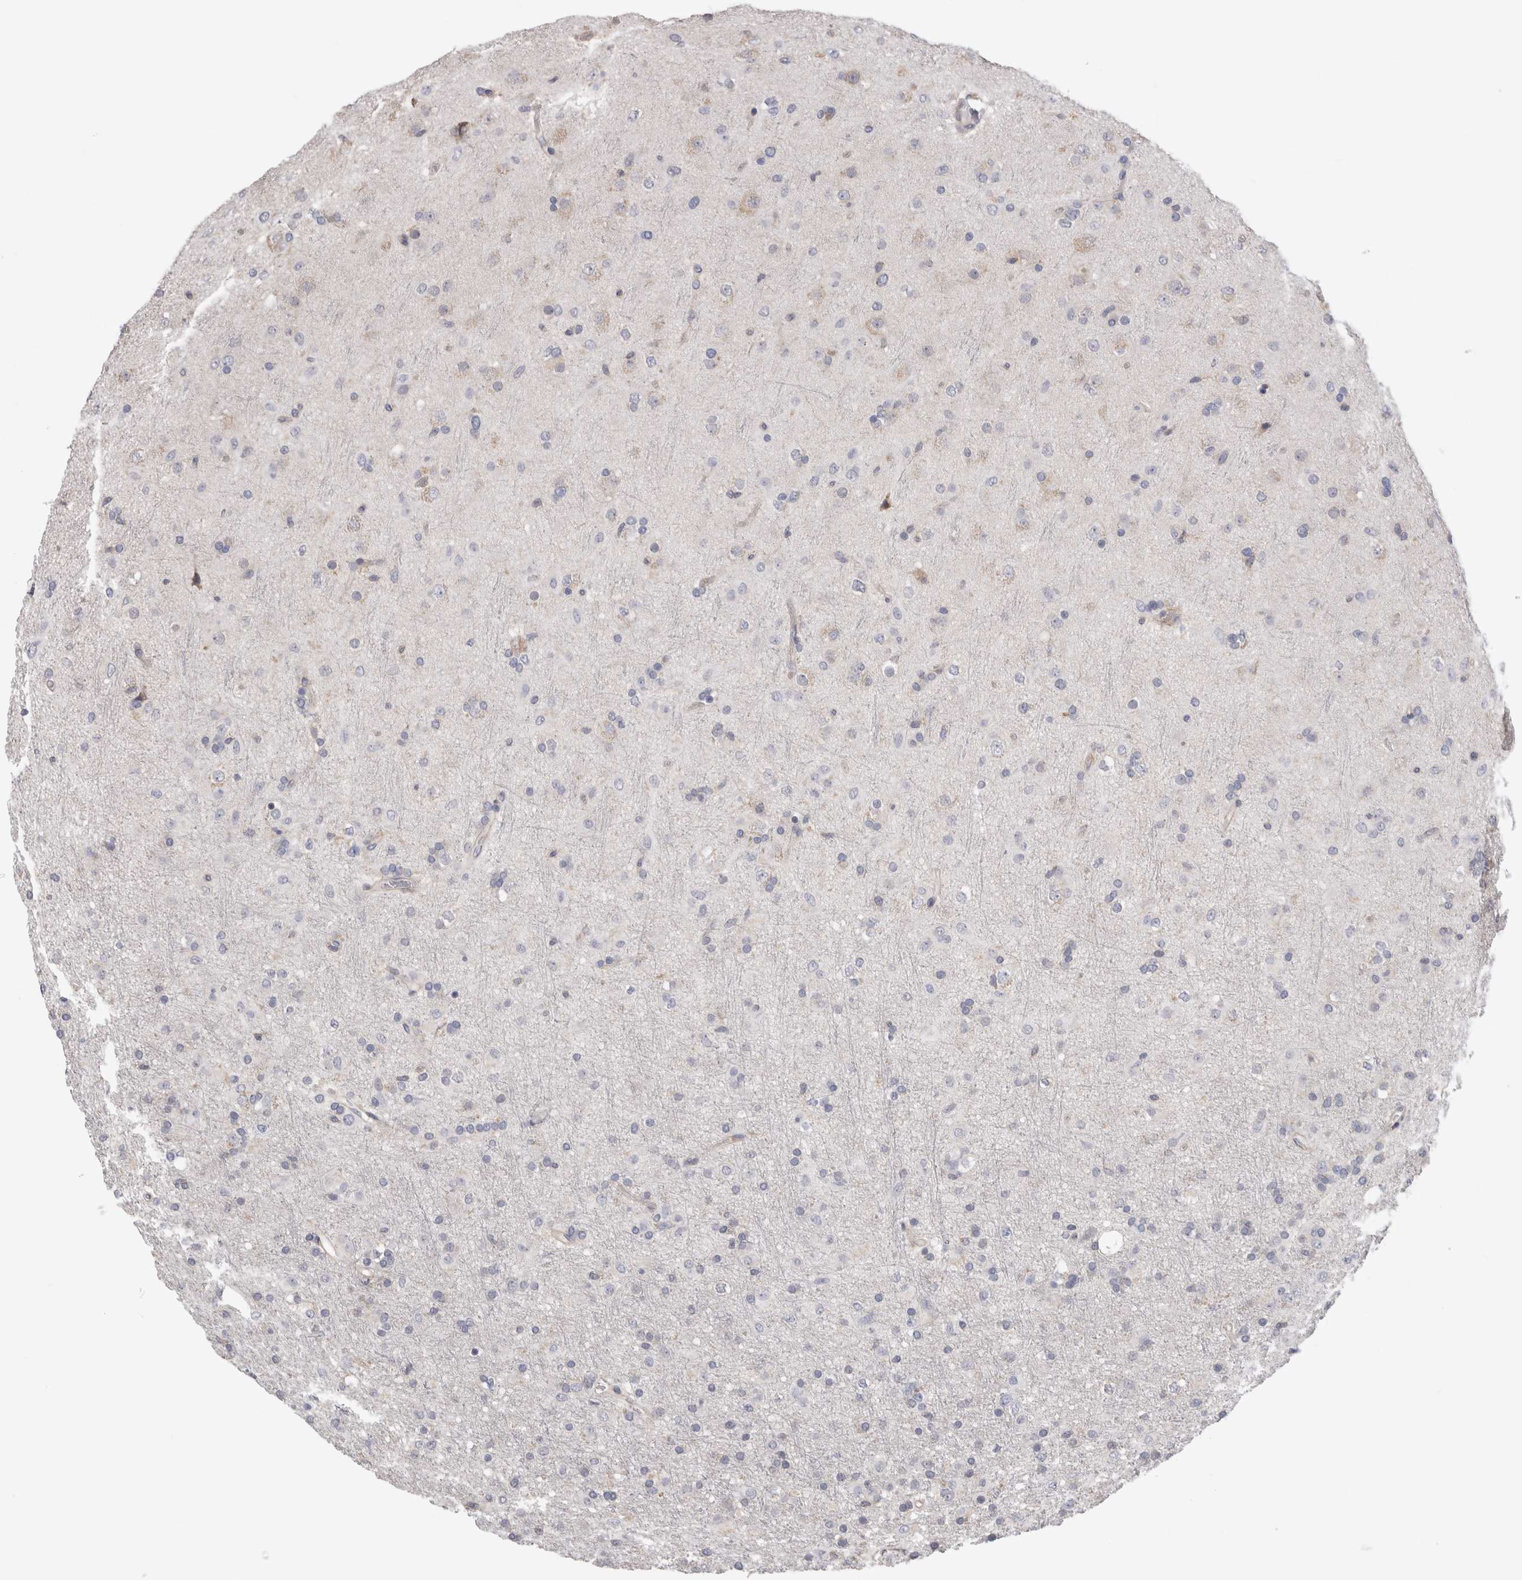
{"staining": {"intensity": "negative", "quantity": "none", "location": "none"}, "tissue": "glioma", "cell_type": "Tumor cells", "image_type": "cancer", "snomed": [{"axis": "morphology", "description": "Glioma, malignant, Low grade"}, {"axis": "topography", "description": "Brain"}], "caption": "This image is of malignant glioma (low-grade) stained with immunohistochemistry (IHC) to label a protein in brown with the nuclei are counter-stained blue. There is no expression in tumor cells. Brightfield microscopy of IHC stained with DAB (brown) and hematoxylin (blue), captured at high magnification.", "gene": "SMAP2", "patient": {"sex": "male", "age": 65}}